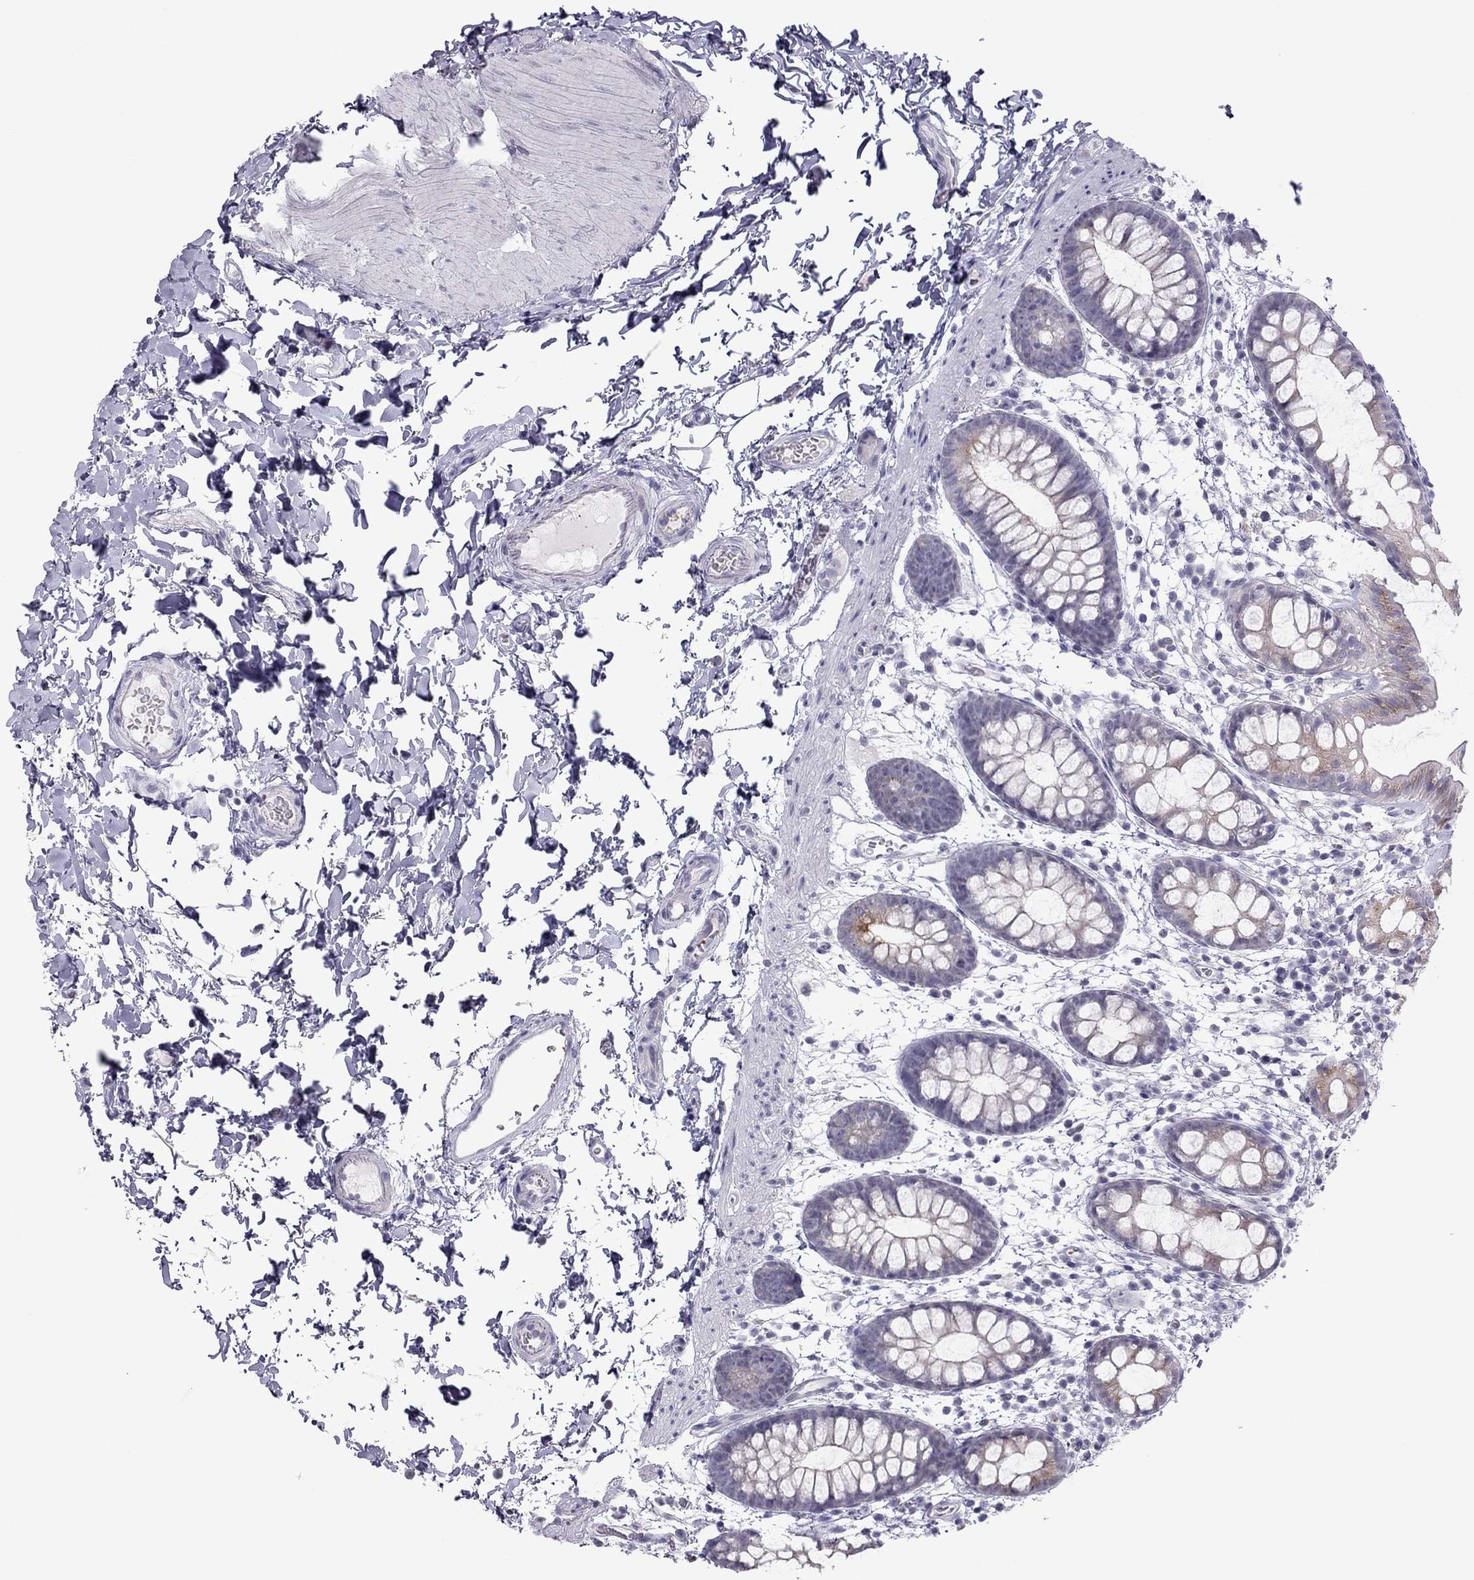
{"staining": {"intensity": "weak", "quantity": "<25%", "location": "cytoplasmic/membranous"}, "tissue": "rectum", "cell_type": "Glandular cells", "image_type": "normal", "snomed": [{"axis": "morphology", "description": "Normal tissue, NOS"}, {"axis": "topography", "description": "Rectum"}], "caption": "Protein analysis of normal rectum exhibits no significant staining in glandular cells. The staining was performed using DAB to visualize the protein expression in brown, while the nuclei were stained in blue with hematoxylin (Magnification: 20x).", "gene": "TEX14", "patient": {"sex": "male", "age": 57}}